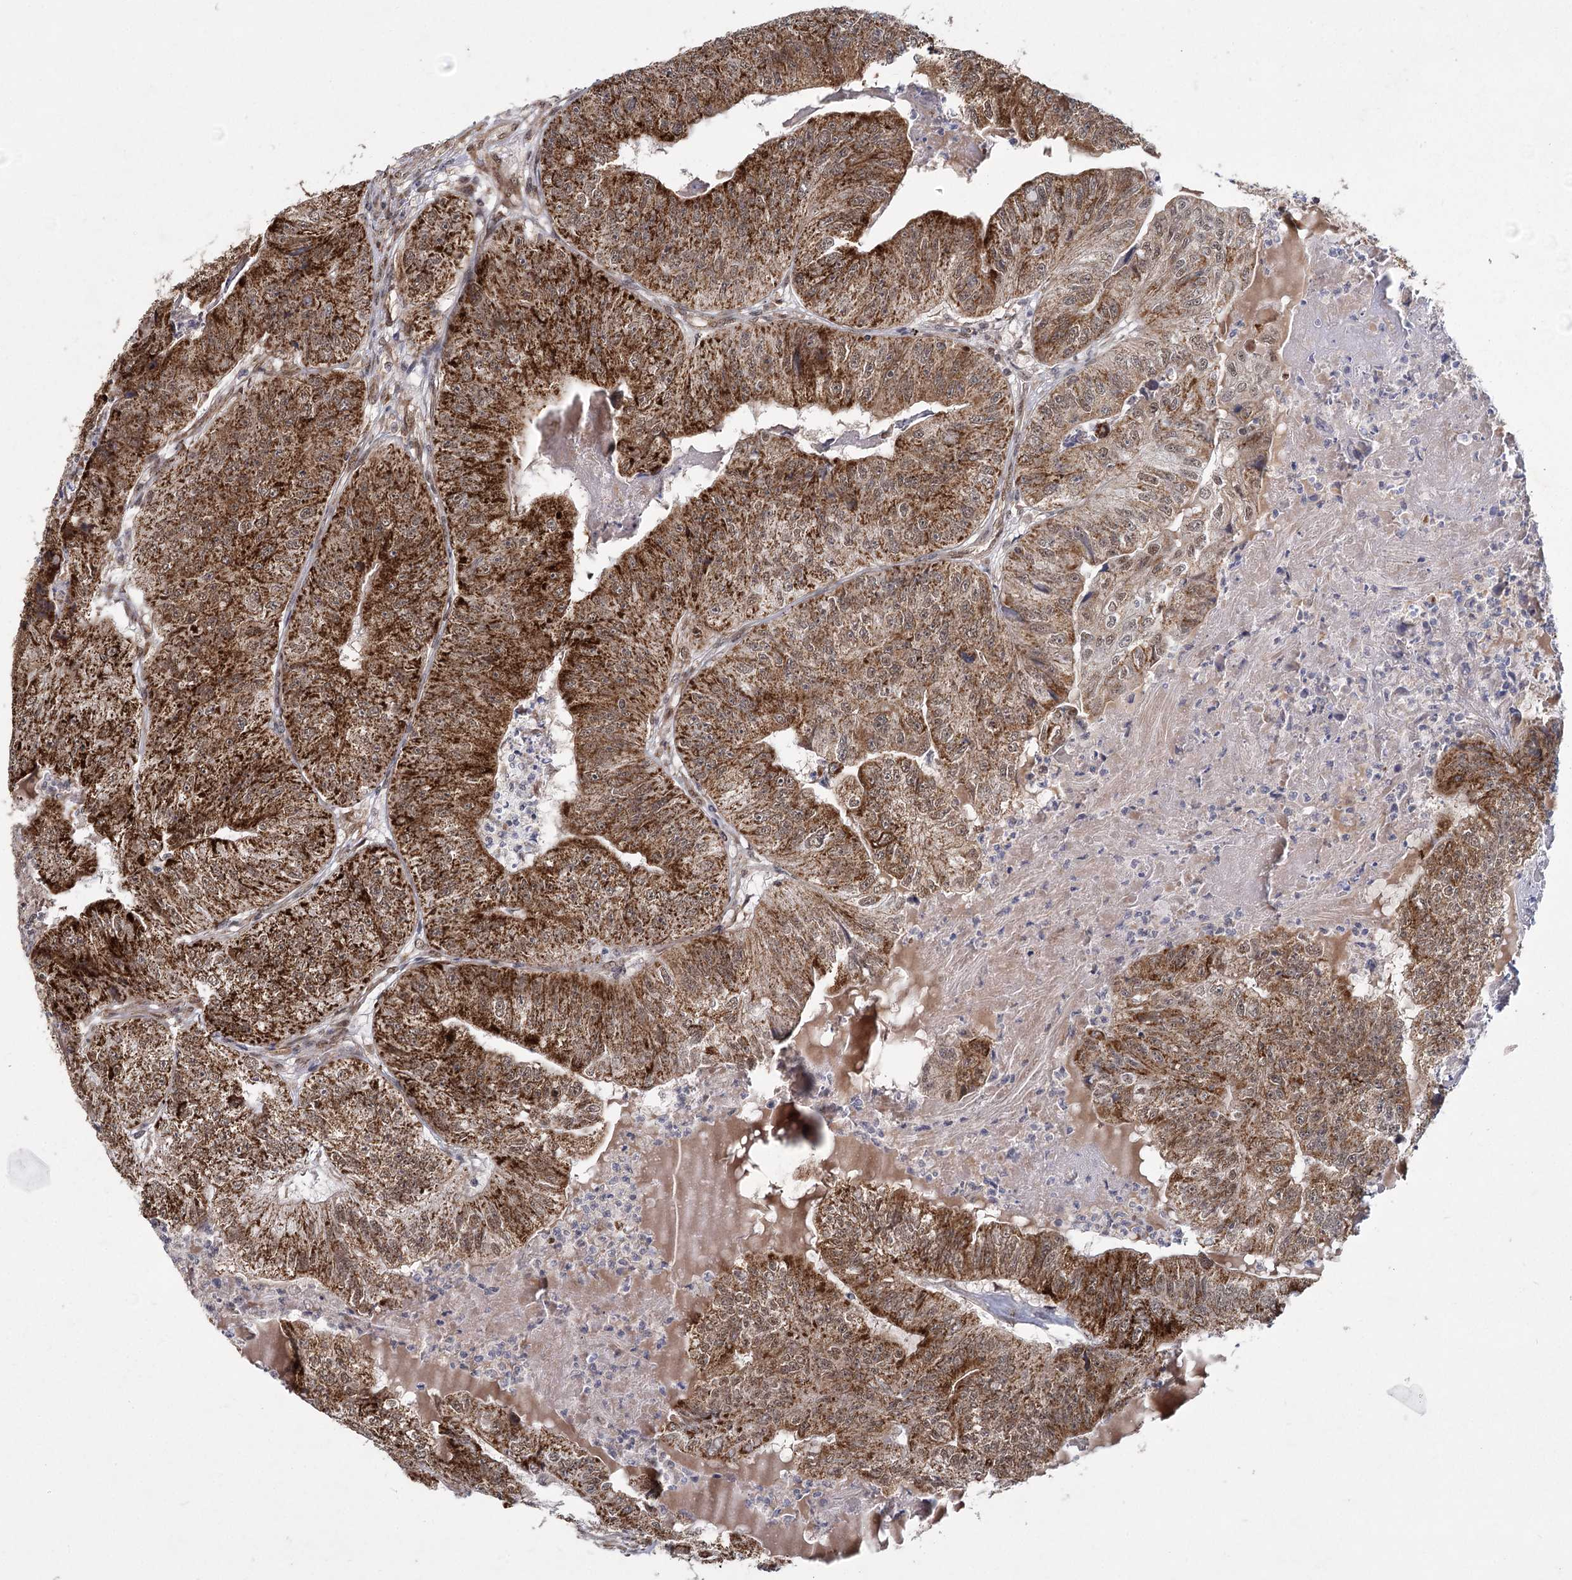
{"staining": {"intensity": "strong", "quantity": ">75%", "location": "cytoplasmic/membranous,nuclear"}, "tissue": "colorectal cancer", "cell_type": "Tumor cells", "image_type": "cancer", "snomed": [{"axis": "morphology", "description": "Adenocarcinoma, NOS"}, {"axis": "topography", "description": "Colon"}], "caption": "A high amount of strong cytoplasmic/membranous and nuclear expression is seen in about >75% of tumor cells in colorectal cancer (adenocarcinoma) tissue. The protein of interest is stained brown, and the nuclei are stained in blue (DAB IHC with brightfield microscopy, high magnification).", "gene": "ZCCHC24", "patient": {"sex": "female", "age": 67}}